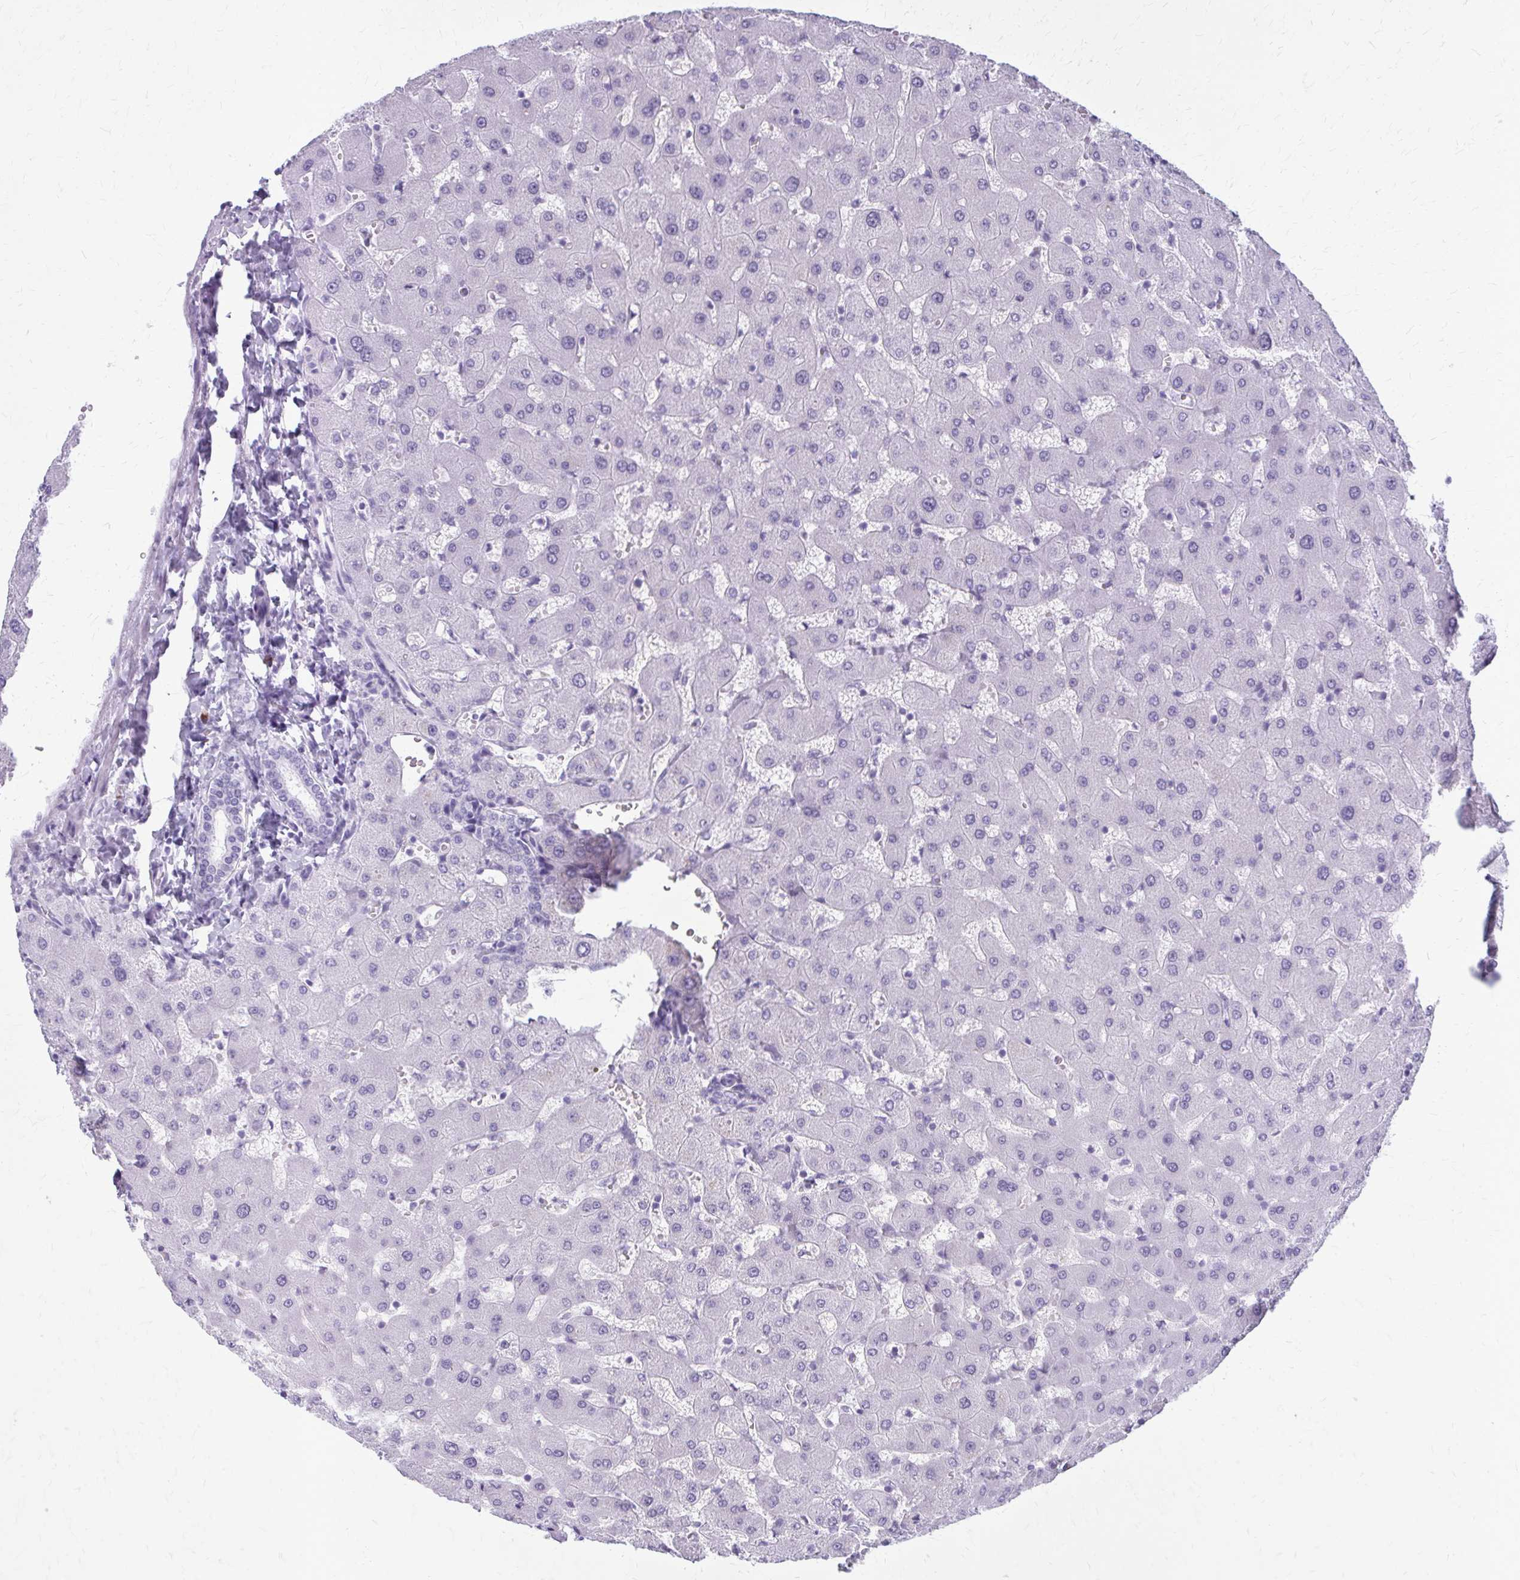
{"staining": {"intensity": "negative", "quantity": "none", "location": "none"}, "tissue": "liver", "cell_type": "Cholangiocytes", "image_type": "normal", "snomed": [{"axis": "morphology", "description": "Normal tissue, NOS"}, {"axis": "topography", "description": "Liver"}], "caption": "High magnification brightfield microscopy of unremarkable liver stained with DAB (3,3'-diaminobenzidine) (brown) and counterstained with hematoxylin (blue): cholangiocytes show no significant staining. (Immunohistochemistry, brightfield microscopy, high magnification).", "gene": "ZDHHC7", "patient": {"sex": "female", "age": 63}}